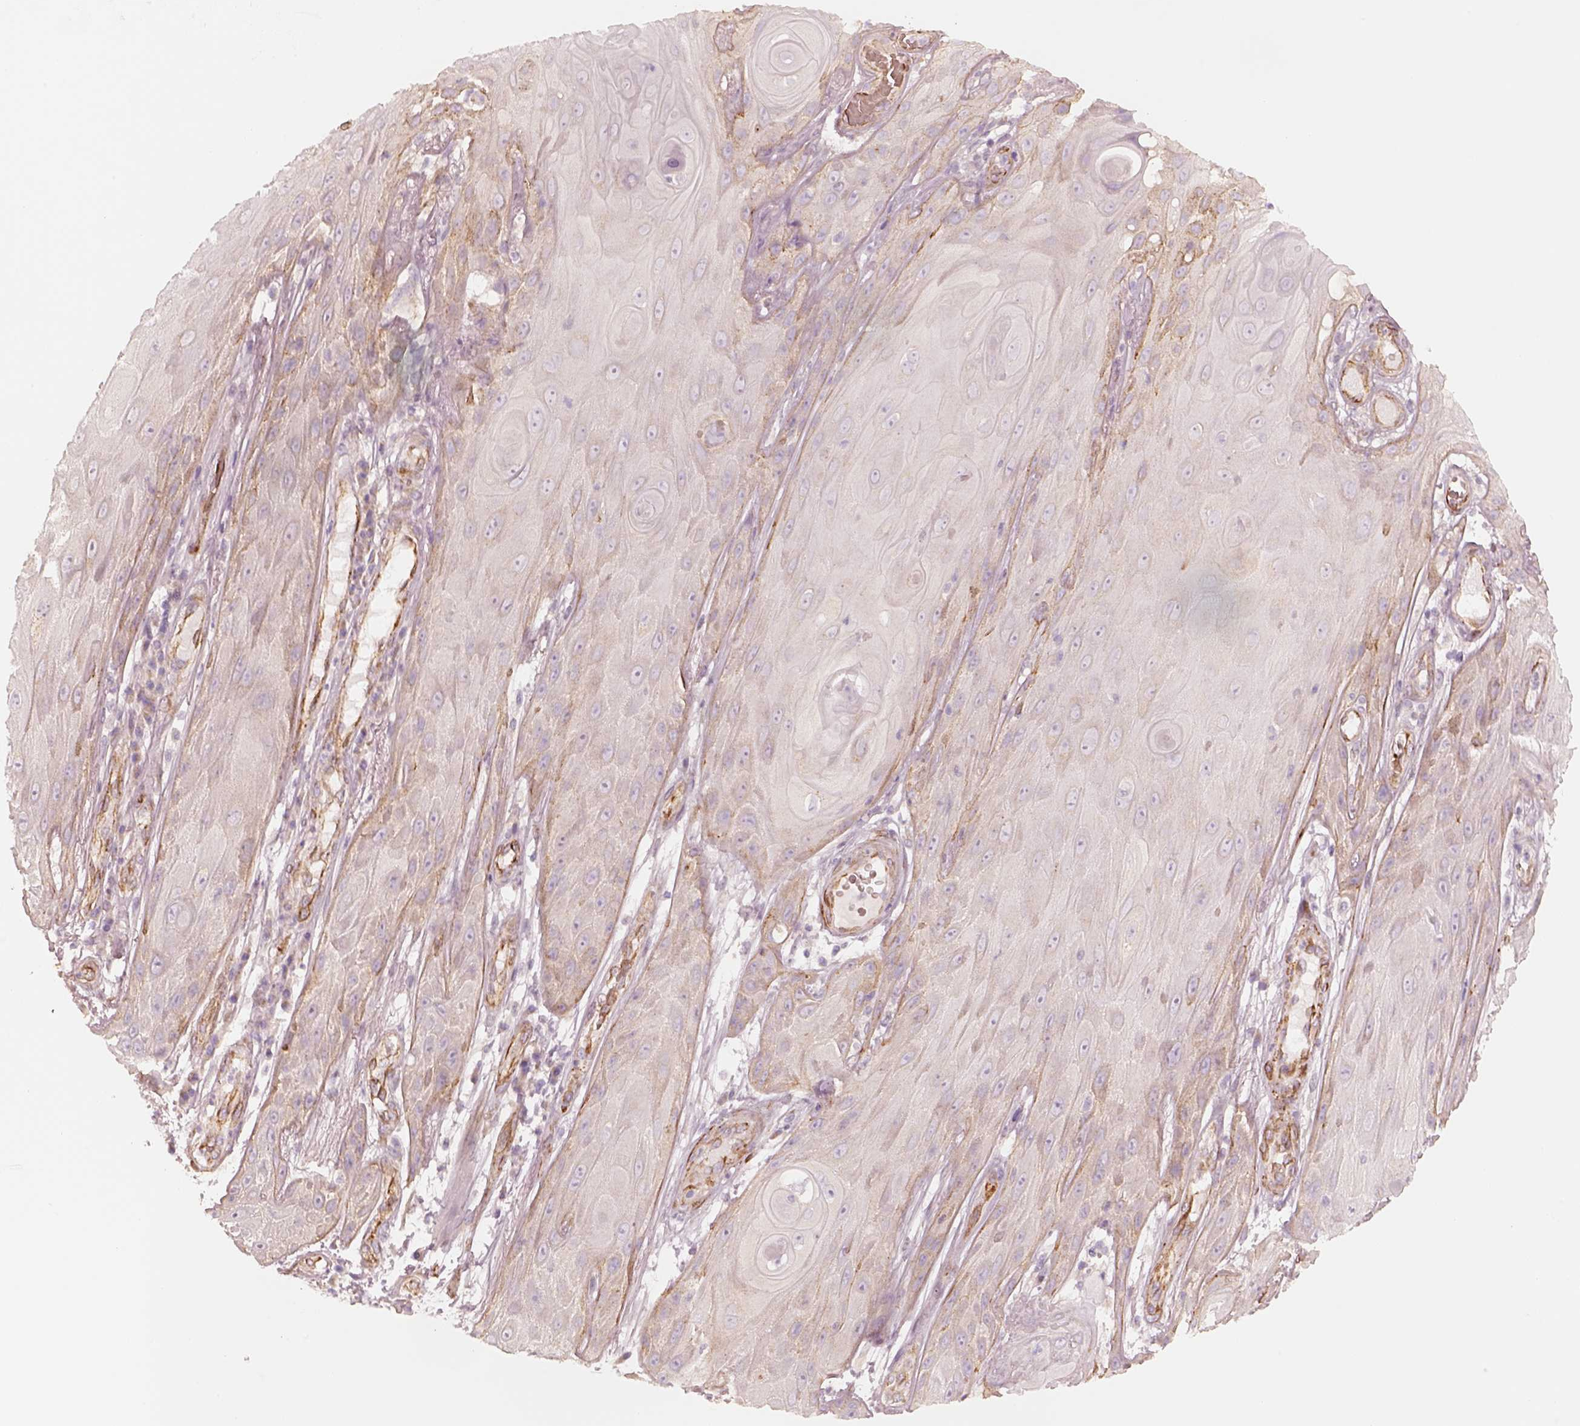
{"staining": {"intensity": "weak", "quantity": "<25%", "location": "cytoplasmic/membranous"}, "tissue": "skin cancer", "cell_type": "Tumor cells", "image_type": "cancer", "snomed": [{"axis": "morphology", "description": "Squamous cell carcinoma, NOS"}, {"axis": "topography", "description": "Skin"}], "caption": "DAB immunohistochemical staining of human skin cancer (squamous cell carcinoma) exhibits no significant expression in tumor cells.", "gene": "CRYM", "patient": {"sex": "male", "age": 62}}